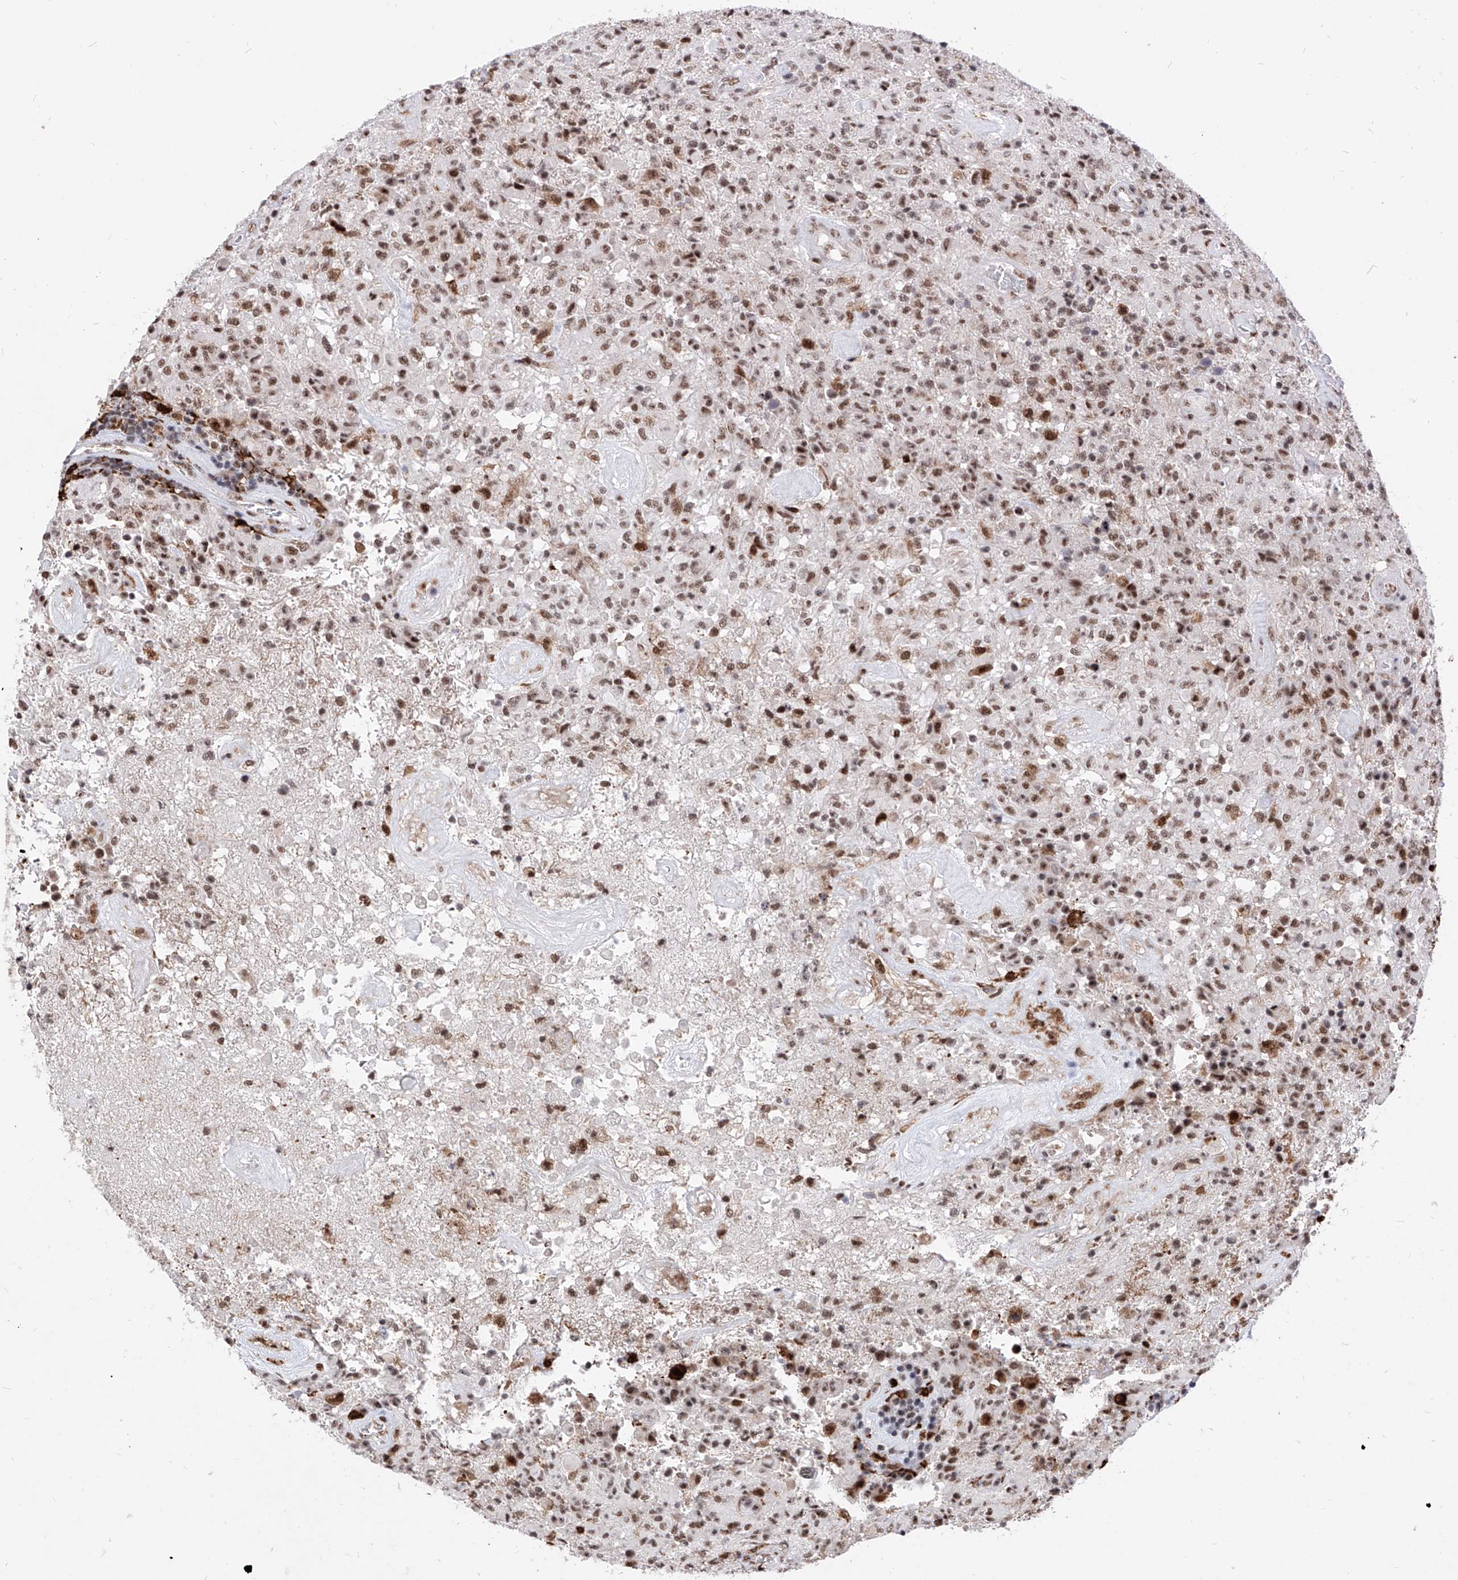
{"staining": {"intensity": "moderate", "quantity": ">75%", "location": "nuclear"}, "tissue": "glioma", "cell_type": "Tumor cells", "image_type": "cancer", "snomed": [{"axis": "morphology", "description": "Glioma, malignant, High grade"}, {"axis": "topography", "description": "Brain"}], "caption": "DAB (3,3'-diaminobenzidine) immunohistochemical staining of glioma displays moderate nuclear protein staining in approximately >75% of tumor cells.", "gene": "PHF5A", "patient": {"sex": "female", "age": 57}}